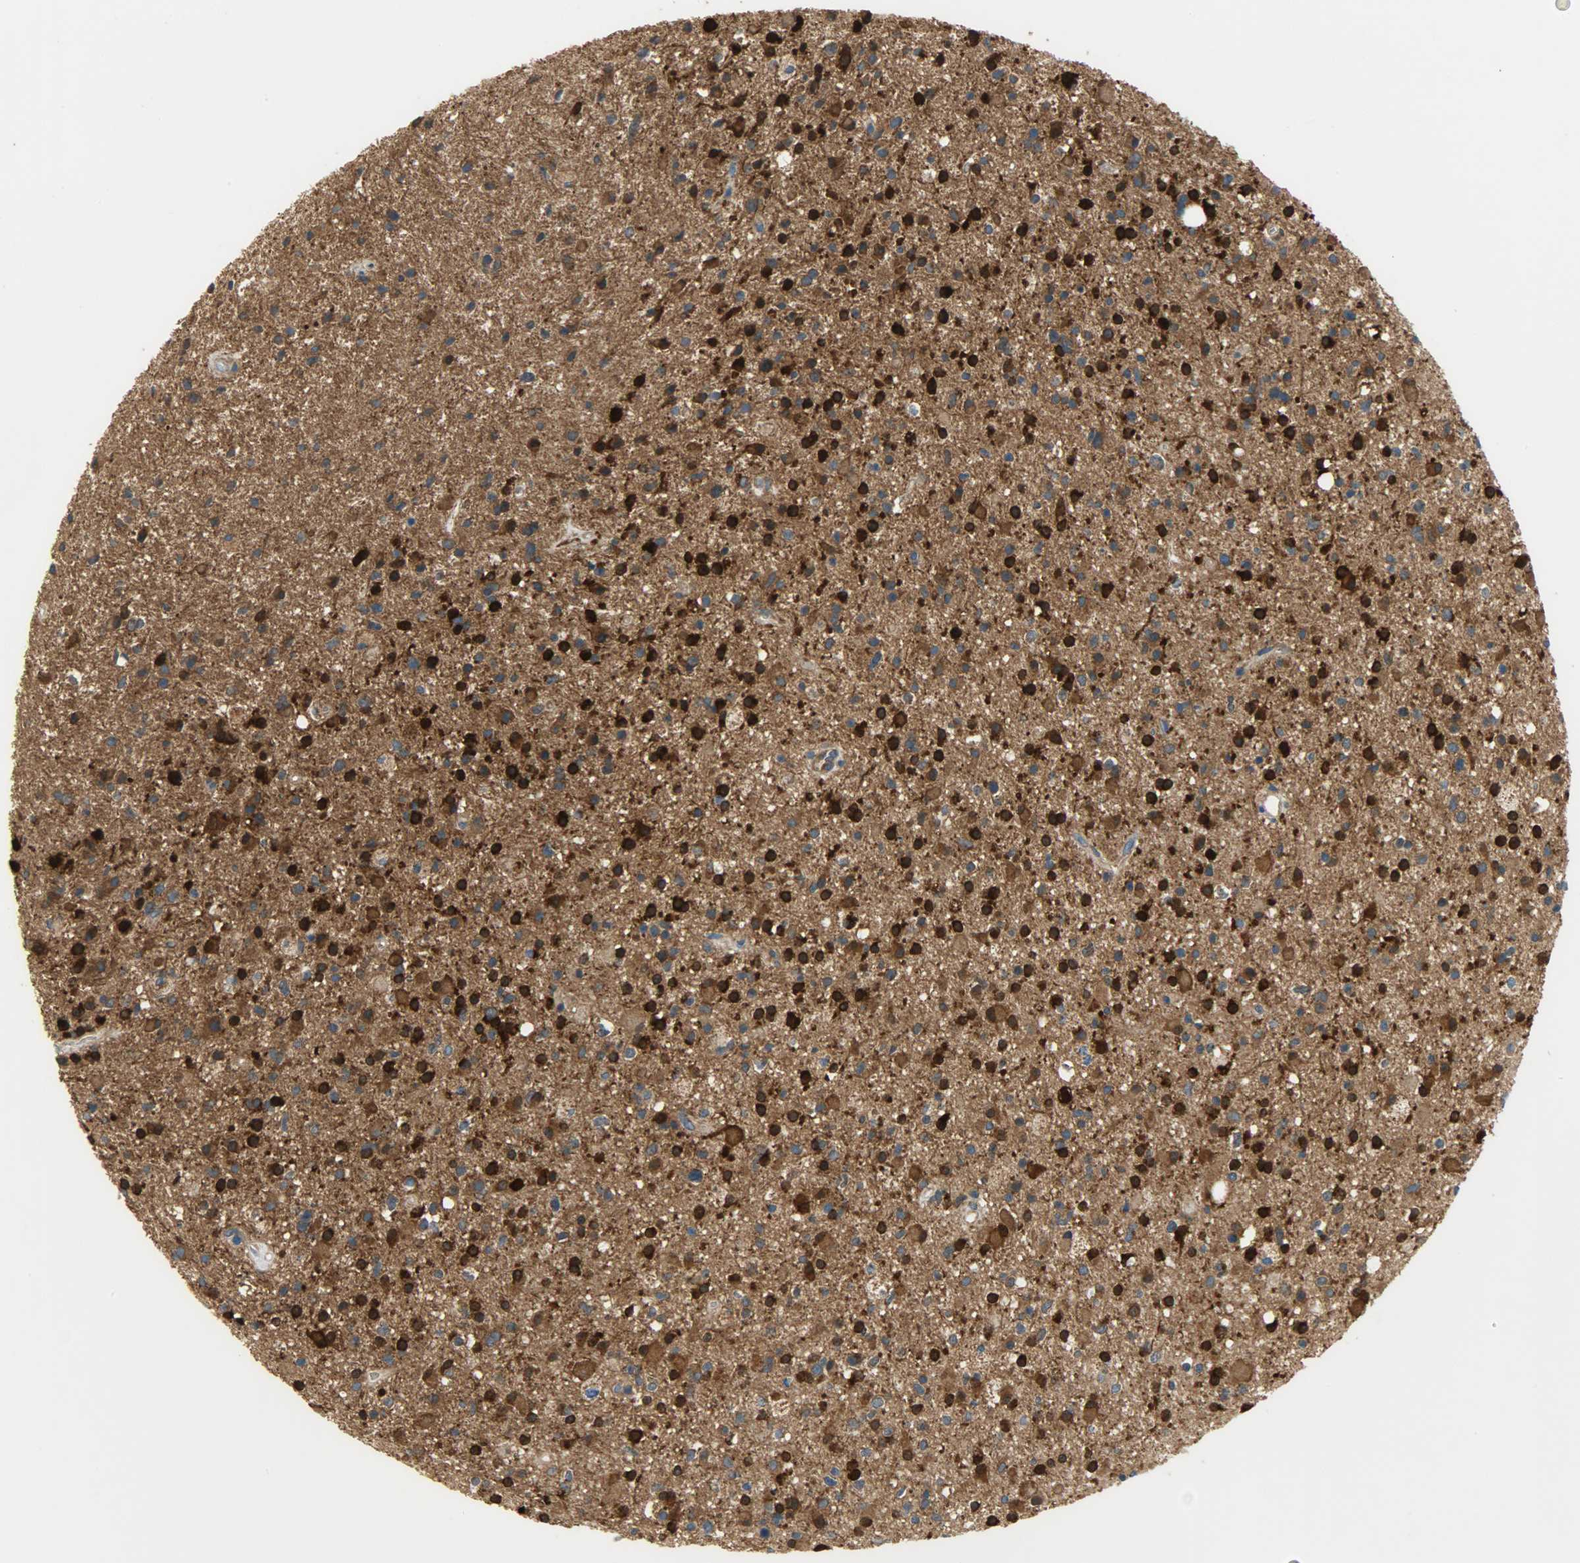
{"staining": {"intensity": "strong", "quantity": ">75%", "location": "cytoplasmic/membranous,nuclear"}, "tissue": "glioma", "cell_type": "Tumor cells", "image_type": "cancer", "snomed": [{"axis": "morphology", "description": "Glioma, malignant, High grade"}, {"axis": "topography", "description": "Brain"}], "caption": "Malignant high-grade glioma was stained to show a protein in brown. There is high levels of strong cytoplasmic/membranous and nuclear staining in approximately >75% of tumor cells.", "gene": "C1orf198", "patient": {"sex": "male", "age": 33}}